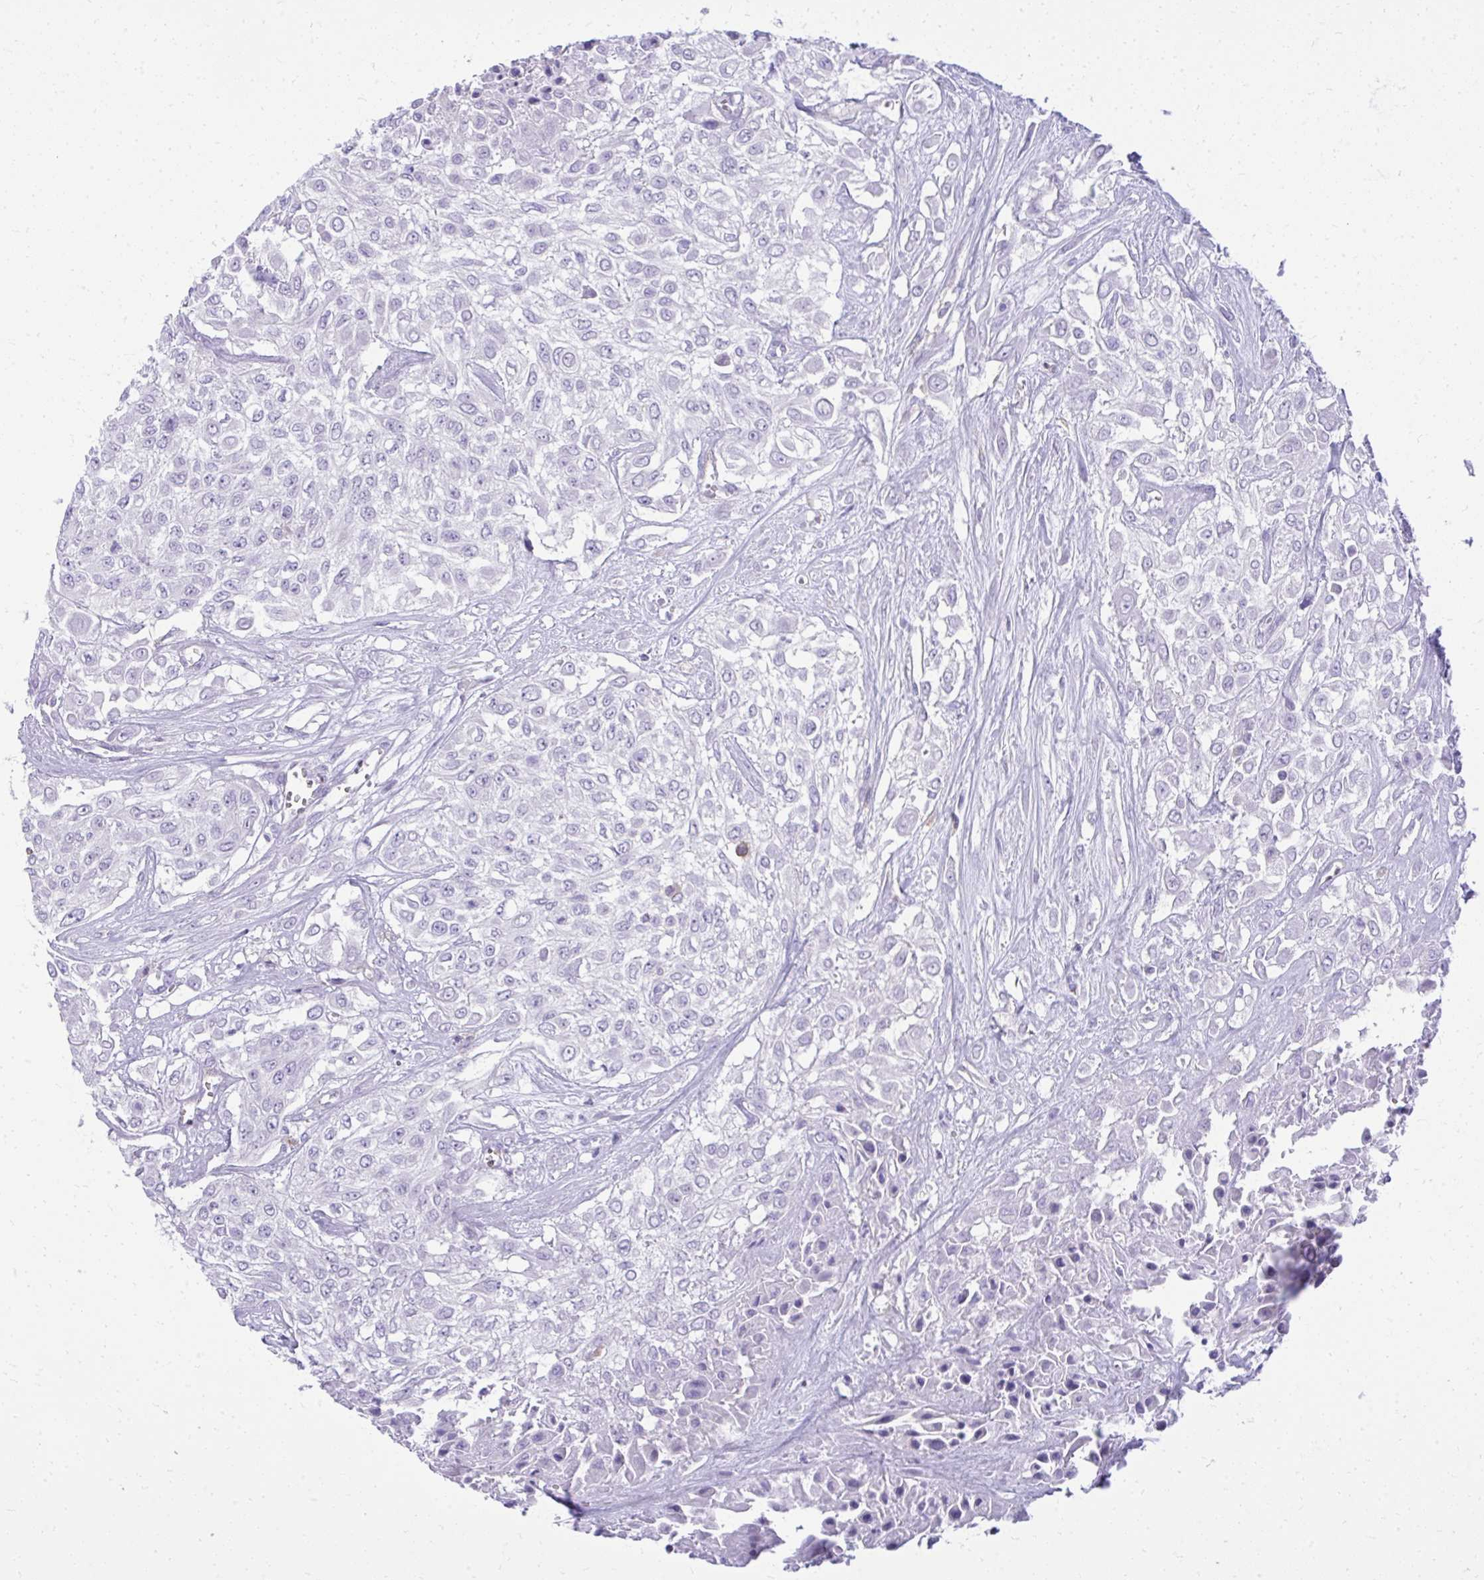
{"staining": {"intensity": "negative", "quantity": "none", "location": "none"}, "tissue": "urothelial cancer", "cell_type": "Tumor cells", "image_type": "cancer", "snomed": [{"axis": "morphology", "description": "Urothelial carcinoma, High grade"}, {"axis": "topography", "description": "Urinary bladder"}], "caption": "Urothelial cancer stained for a protein using immunohistochemistry (IHC) shows no expression tumor cells.", "gene": "GPRIN3", "patient": {"sex": "male", "age": 57}}